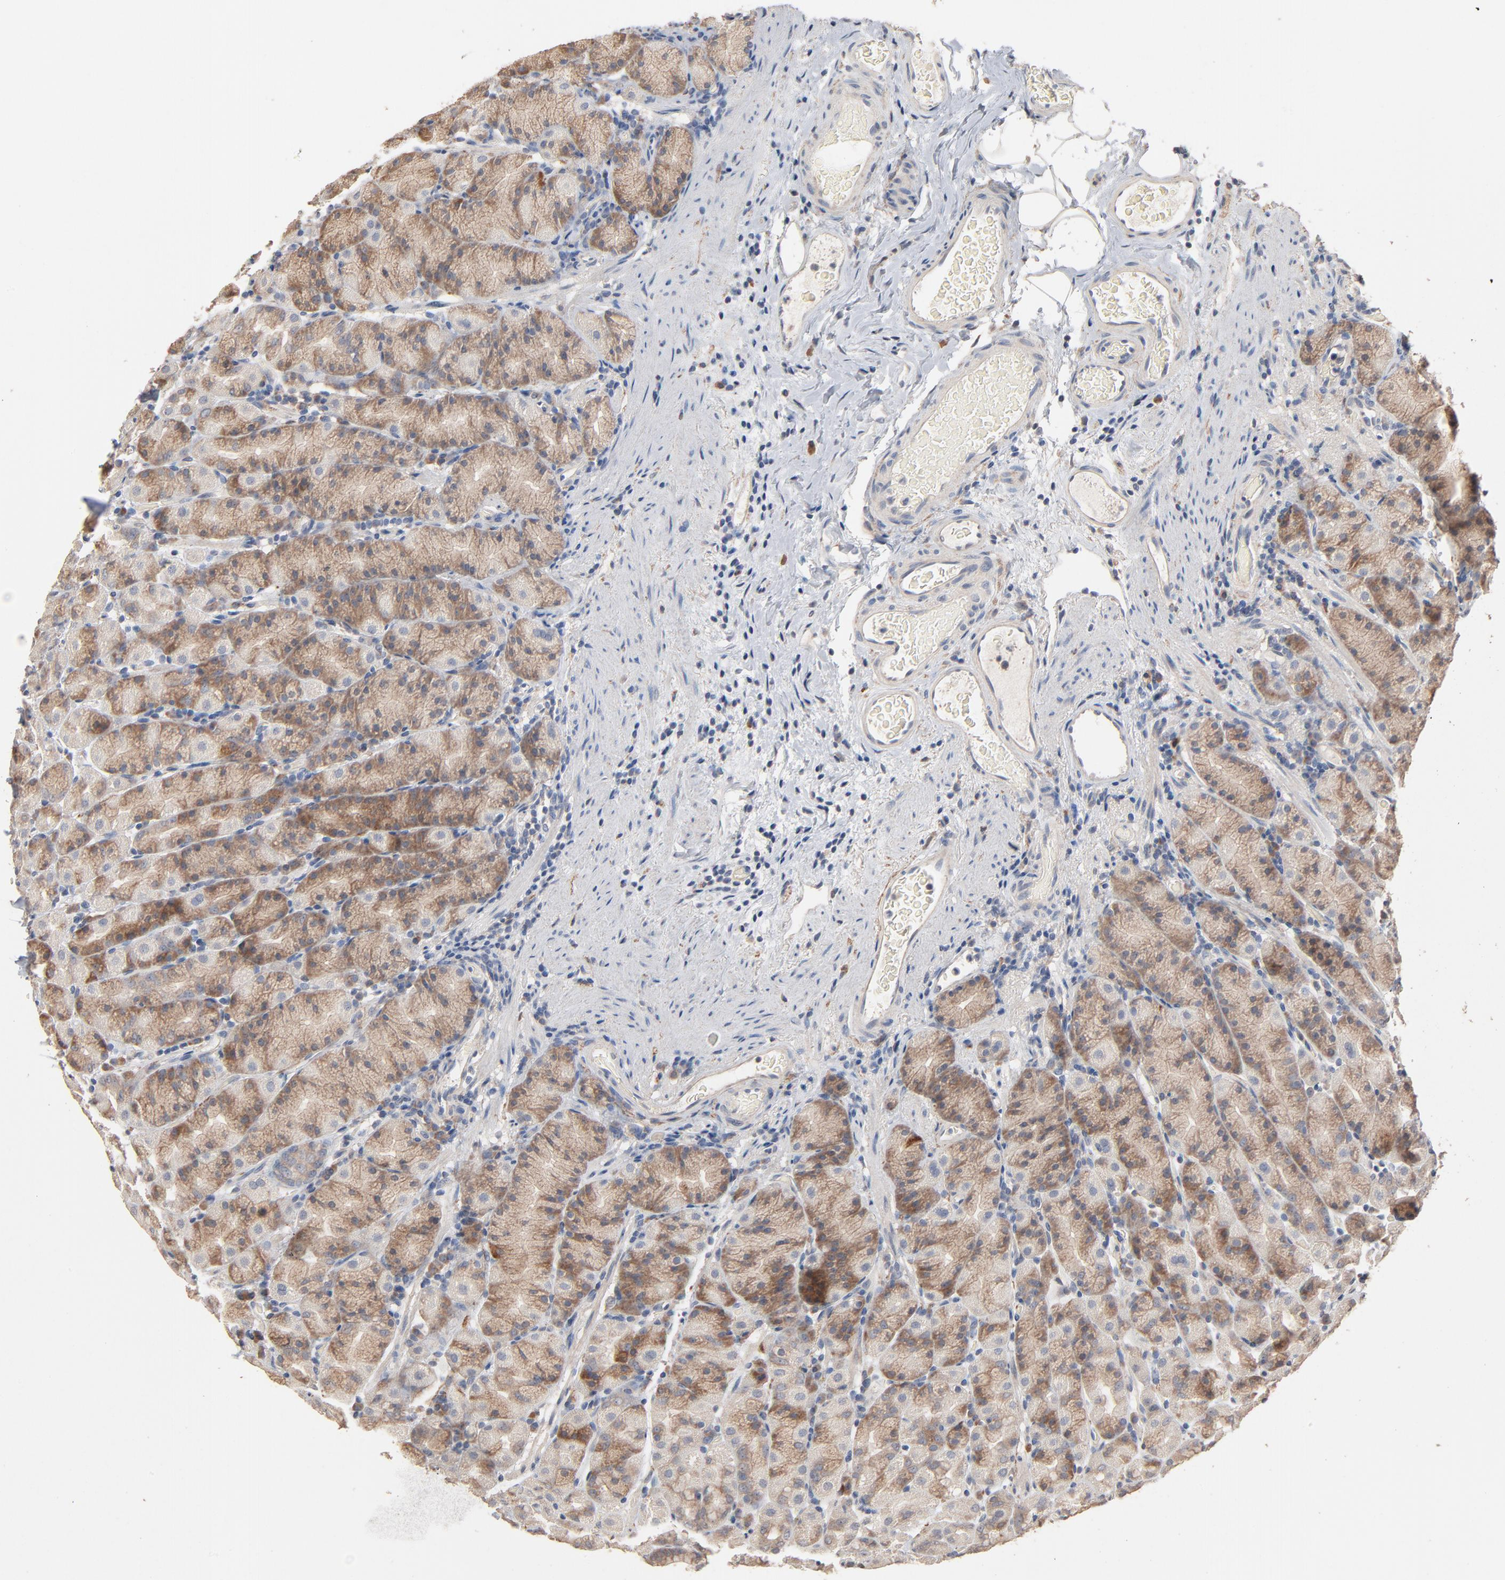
{"staining": {"intensity": "moderate", "quantity": "25%-75%", "location": "cytoplasmic/membranous"}, "tissue": "stomach", "cell_type": "Glandular cells", "image_type": "normal", "snomed": [{"axis": "morphology", "description": "Normal tissue, NOS"}, {"axis": "topography", "description": "Stomach, upper"}], "caption": "IHC histopathology image of unremarkable human stomach stained for a protein (brown), which reveals medium levels of moderate cytoplasmic/membranous positivity in about 25%-75% of glandular cells.", "gene": "ZDHHC8", "patient": {"sex": "male", "age": 68}}